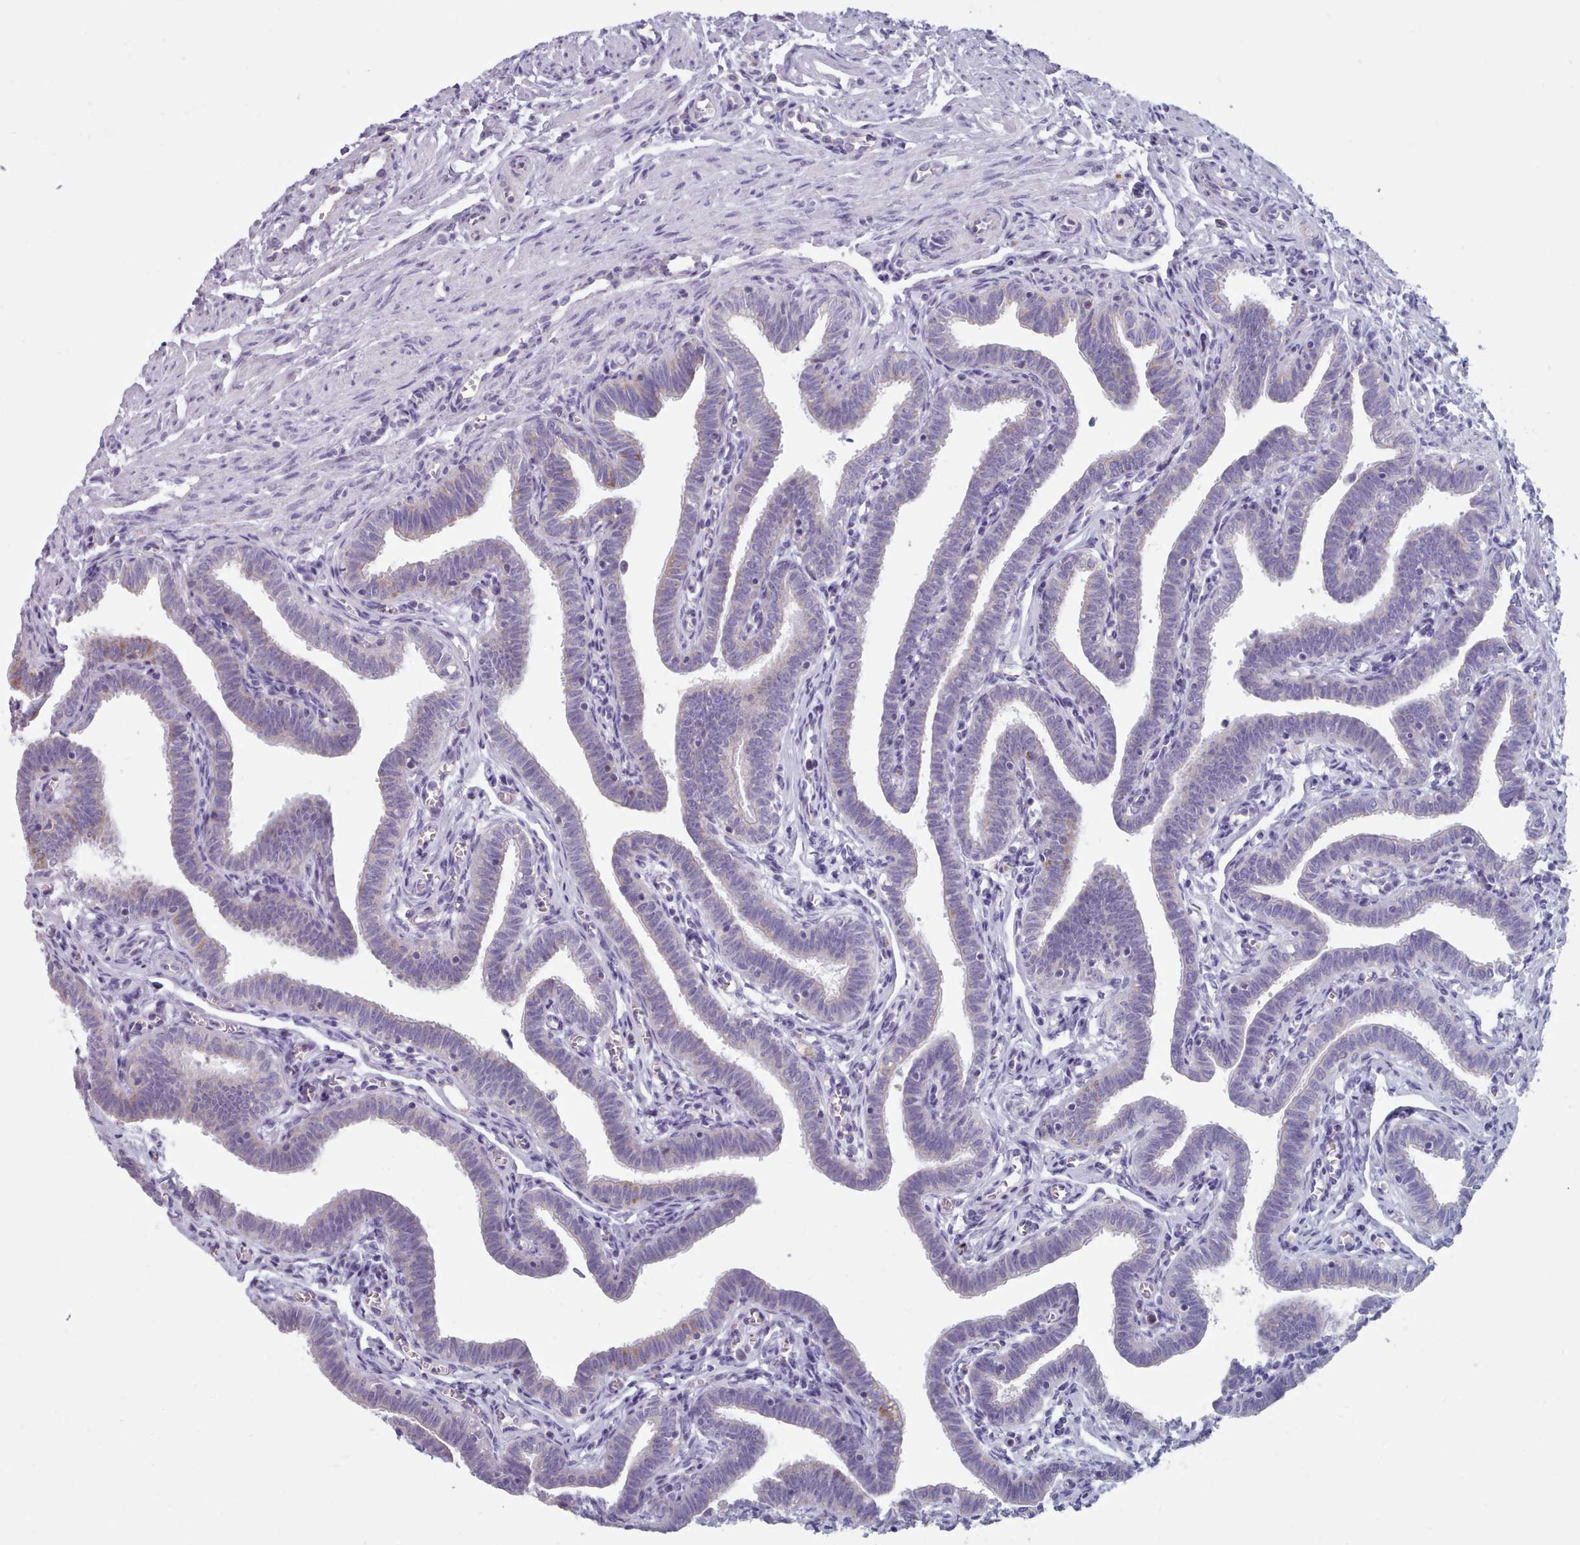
{"staining": {"intensity": "weak", "quantity": "<25%", "location": "cytoplasmic/membranous"}, "tissue": "fallopian tube", "cell_type": "Glandular cells", "image_type": "normal", "snomed": [{"axis": "morphology", "description": "Normal tissue, NOS"}, {"axis": "topography", "description": "Fallopian tube"}], "caption": "DAB immunohistochemical staining of unremarkable fallopian tube exhibits no significant expression in glandular cells.", "gene": "HAO1", "patient": {"sex": "female", "age": 36}}